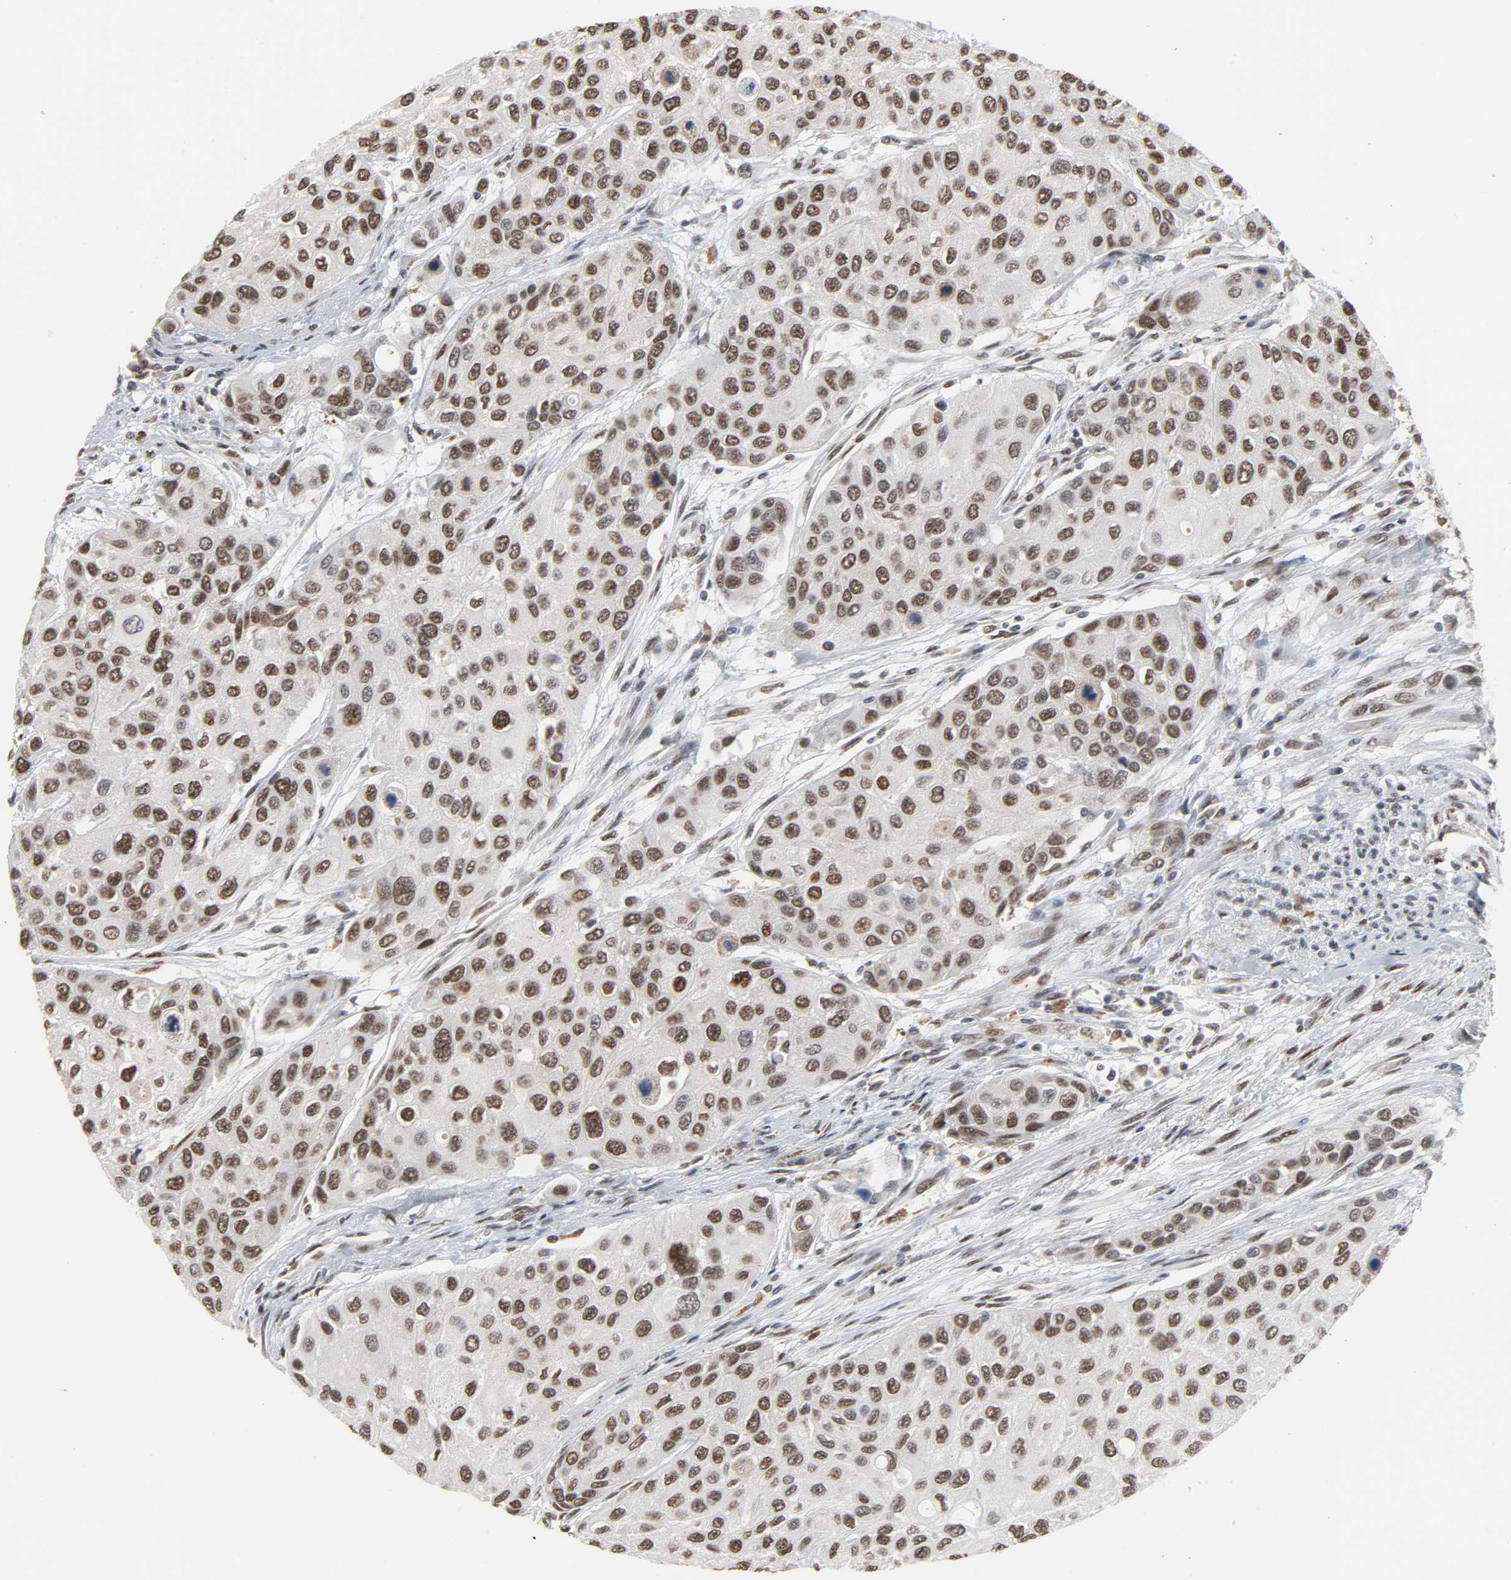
{"staining": {"intensity": "moderate", "quantity": ">75%", "location": "nuclear"}, "tissue": "urothelial cancer", "cell_type": "Tumor cells", "image_type": "cancer", "snomed": [{"axis": "morphology", "description": "Urothelial carcinoma, High grade"}, {"axis": "topography", "description": "Urinary bladder"}], "caption": "Brown immunohistochemical staining in human high-grade urothelial carcinoma displays moderate nuclear staining in about >75% of tumor cells.", "gene": "DAZAP1", "patient": {"sex": "female", "age": 56}}